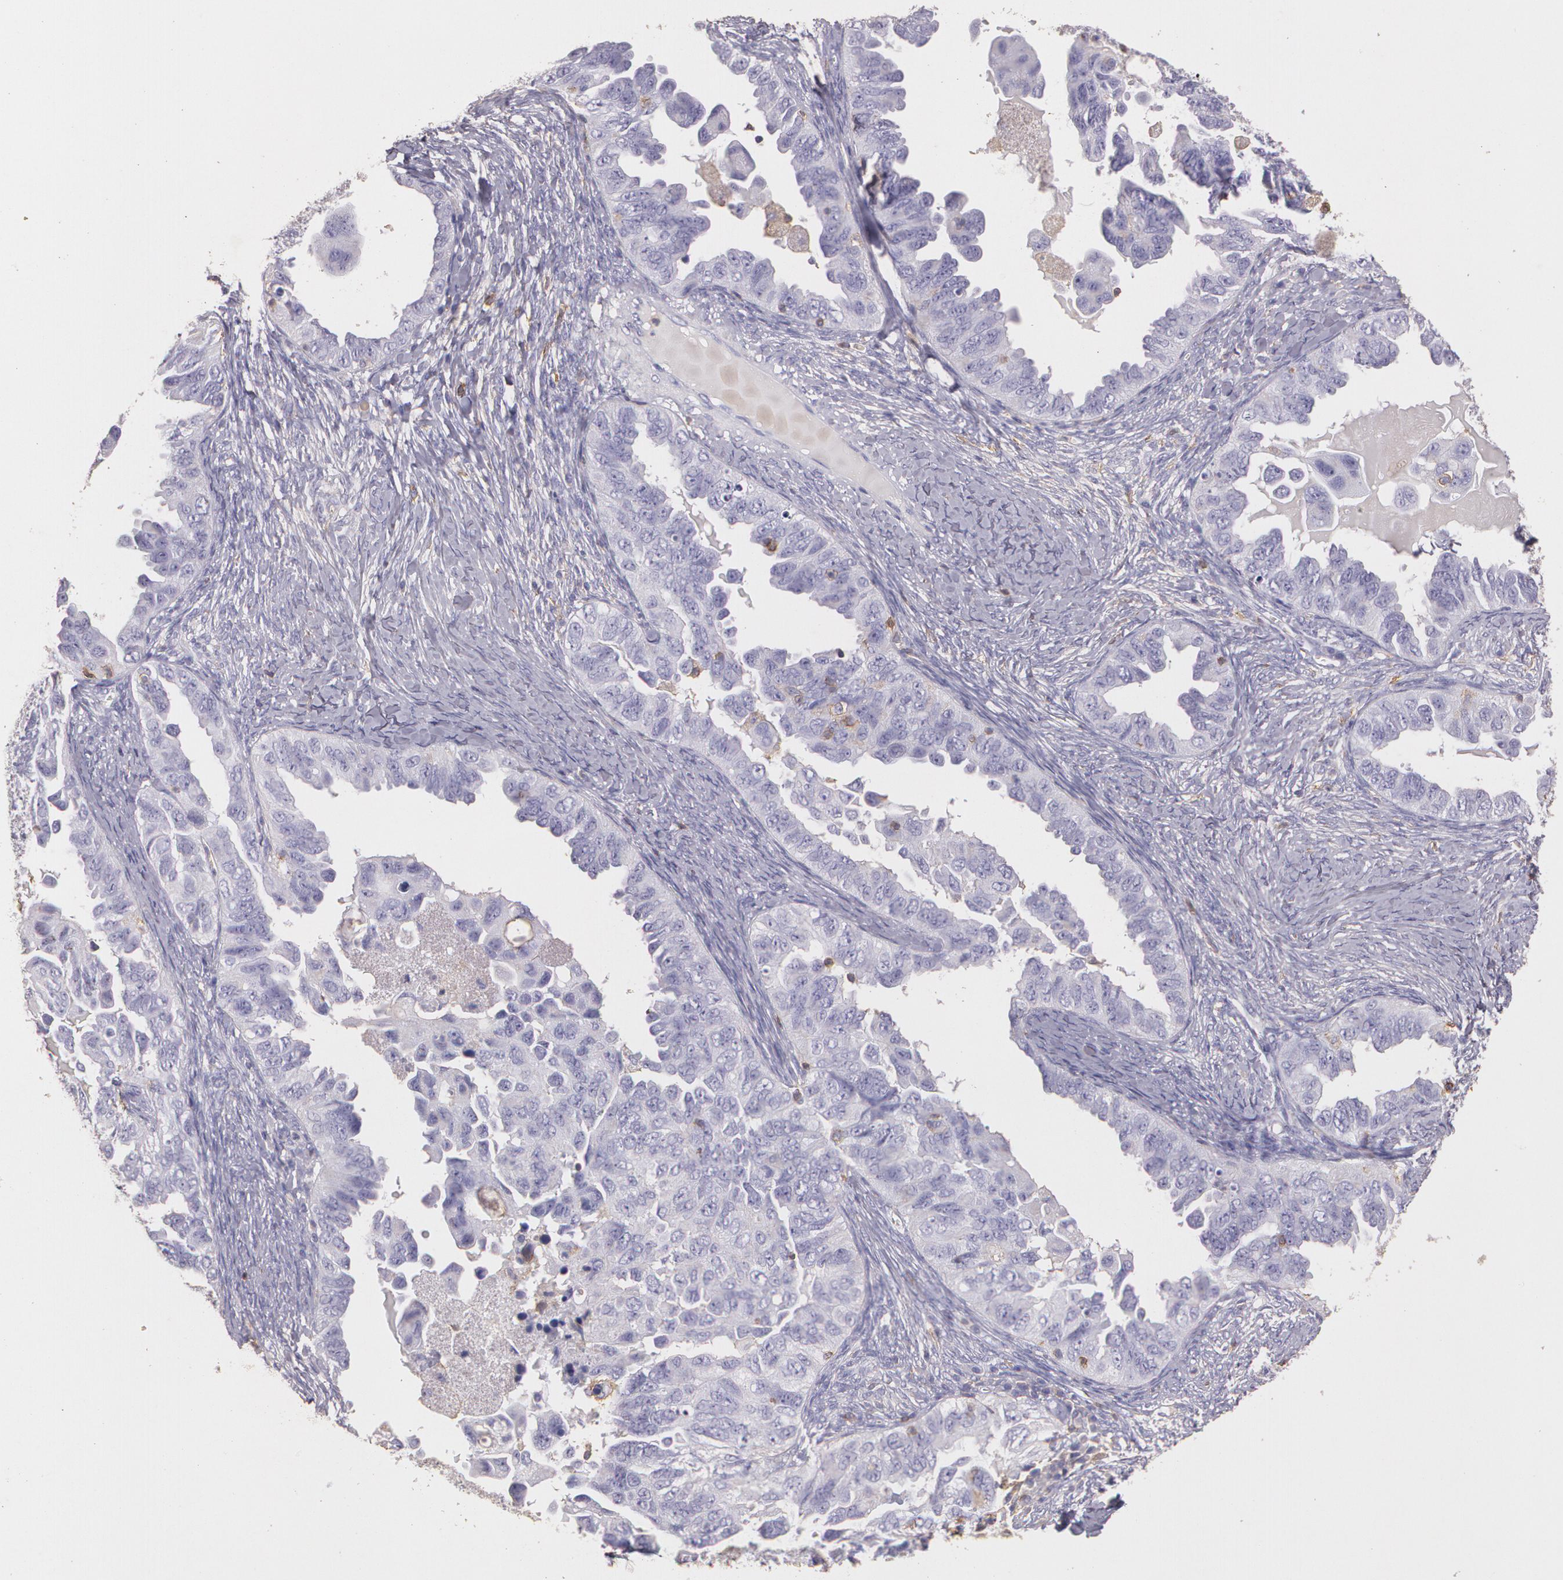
{"staining": {"intensity": "negative", "quantity": "none", "location": "none"}, "tissue": "ovarian cancer", "cell_type": "Tumor cells", "image_type": "cancer", "snomed": [{"axis": "morphology", "description": "Carcinoma, endometroid"}, {"axis": "topography", "description": "Ovary"}], "caption": "Photomicrograph shows no significant protein positivity in tumor cells of ovarian cancer (endometroid carcinoma).", "gene": "TGFBR1", "patient": {"sex": "female", "age": 42}}